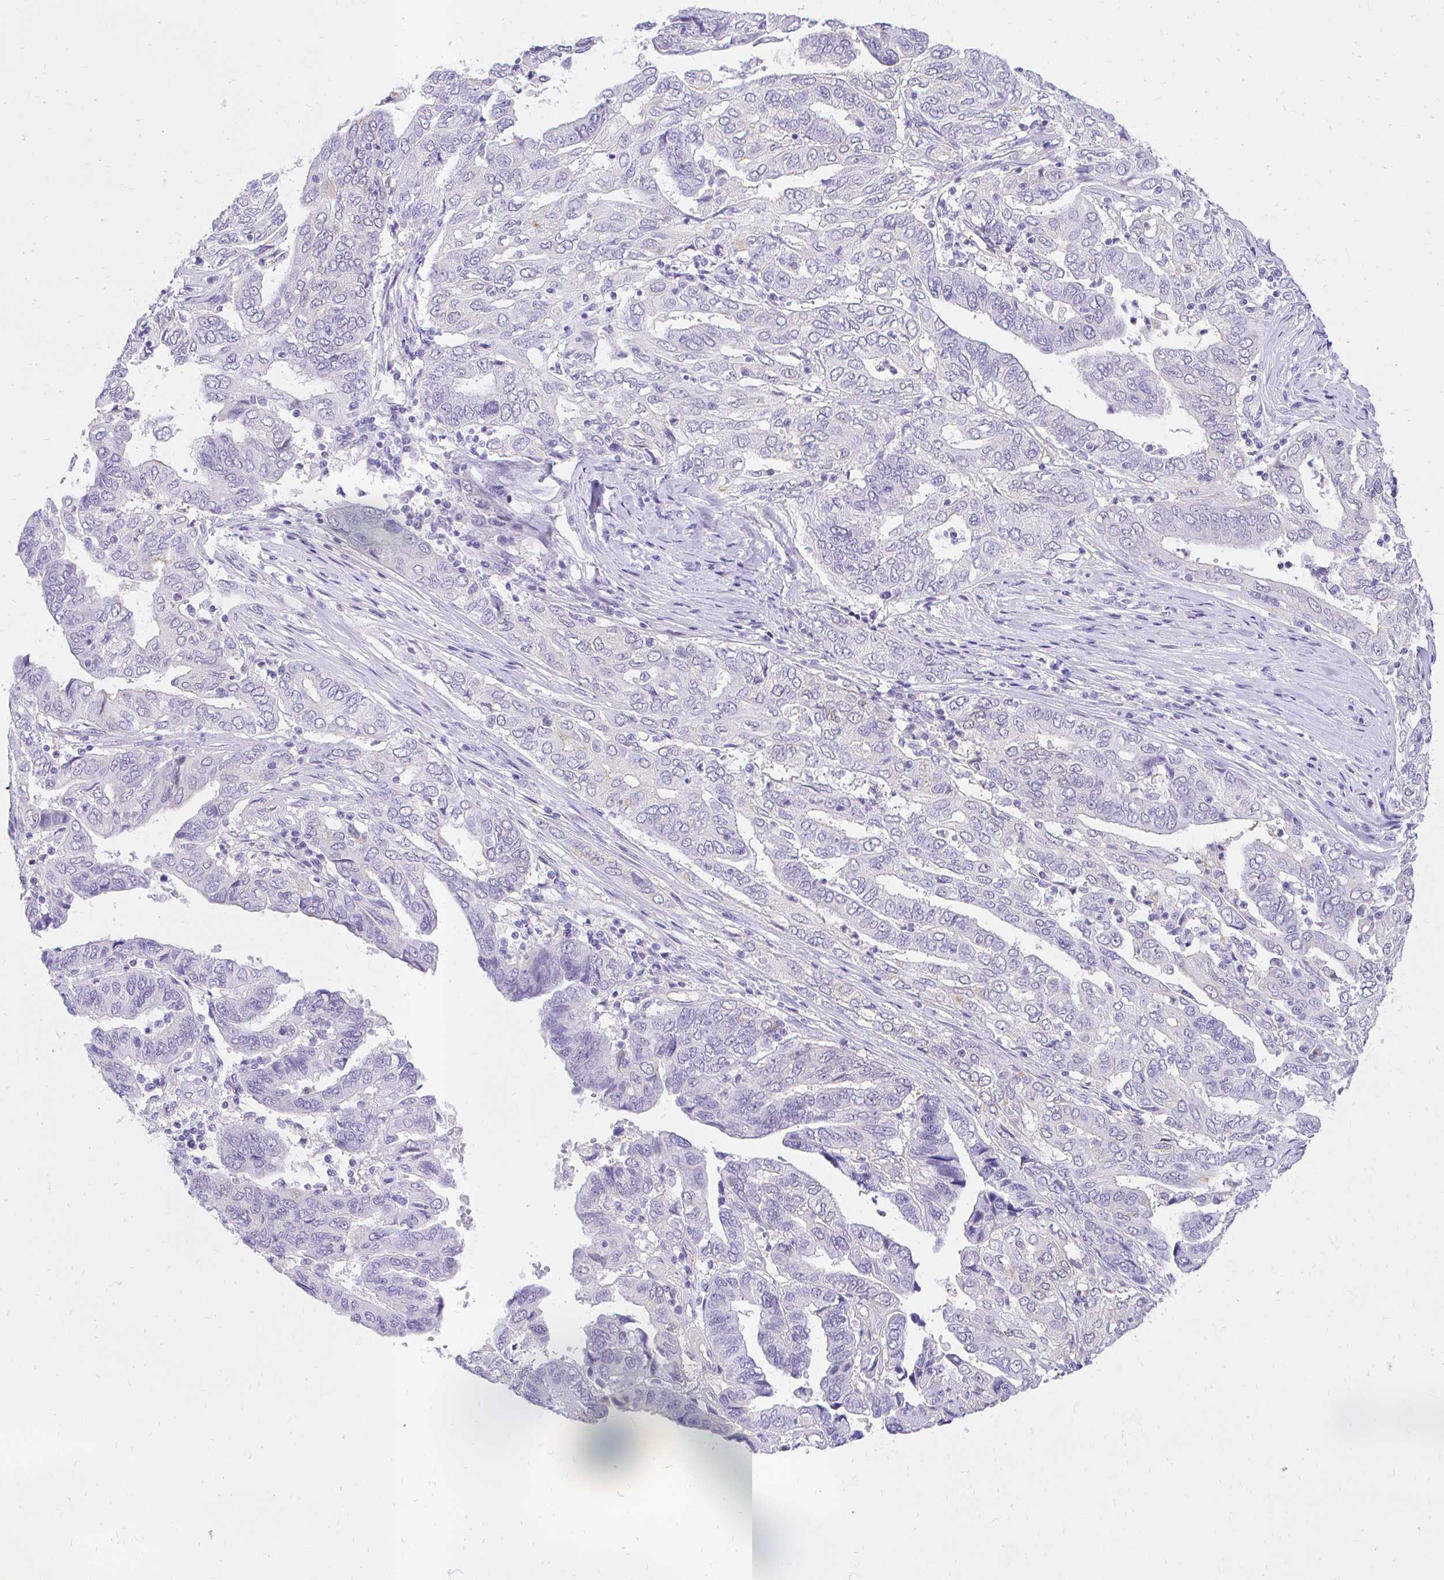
{"staining": {"intensity": "negative", "quantity": "none", "location": "none"}, "tissue": "ovarian cancer", "cell_type": "Tumor cells", "image_type": "cancer", "snomed": [{"axis": "morphology", "description": "Cystadenocarcinoma, serous, NOS"}, {"axis": "topography", "description": "Ovary"}], "caption": "Protein analysis of ovarian cancer reveals no significant expression in tumor cells. (DAB immunohistochemistry visualized using brightfield microscopy, high magnification).", "gene": "FATE1", "patient": {"sex": "female", "age": 79}}